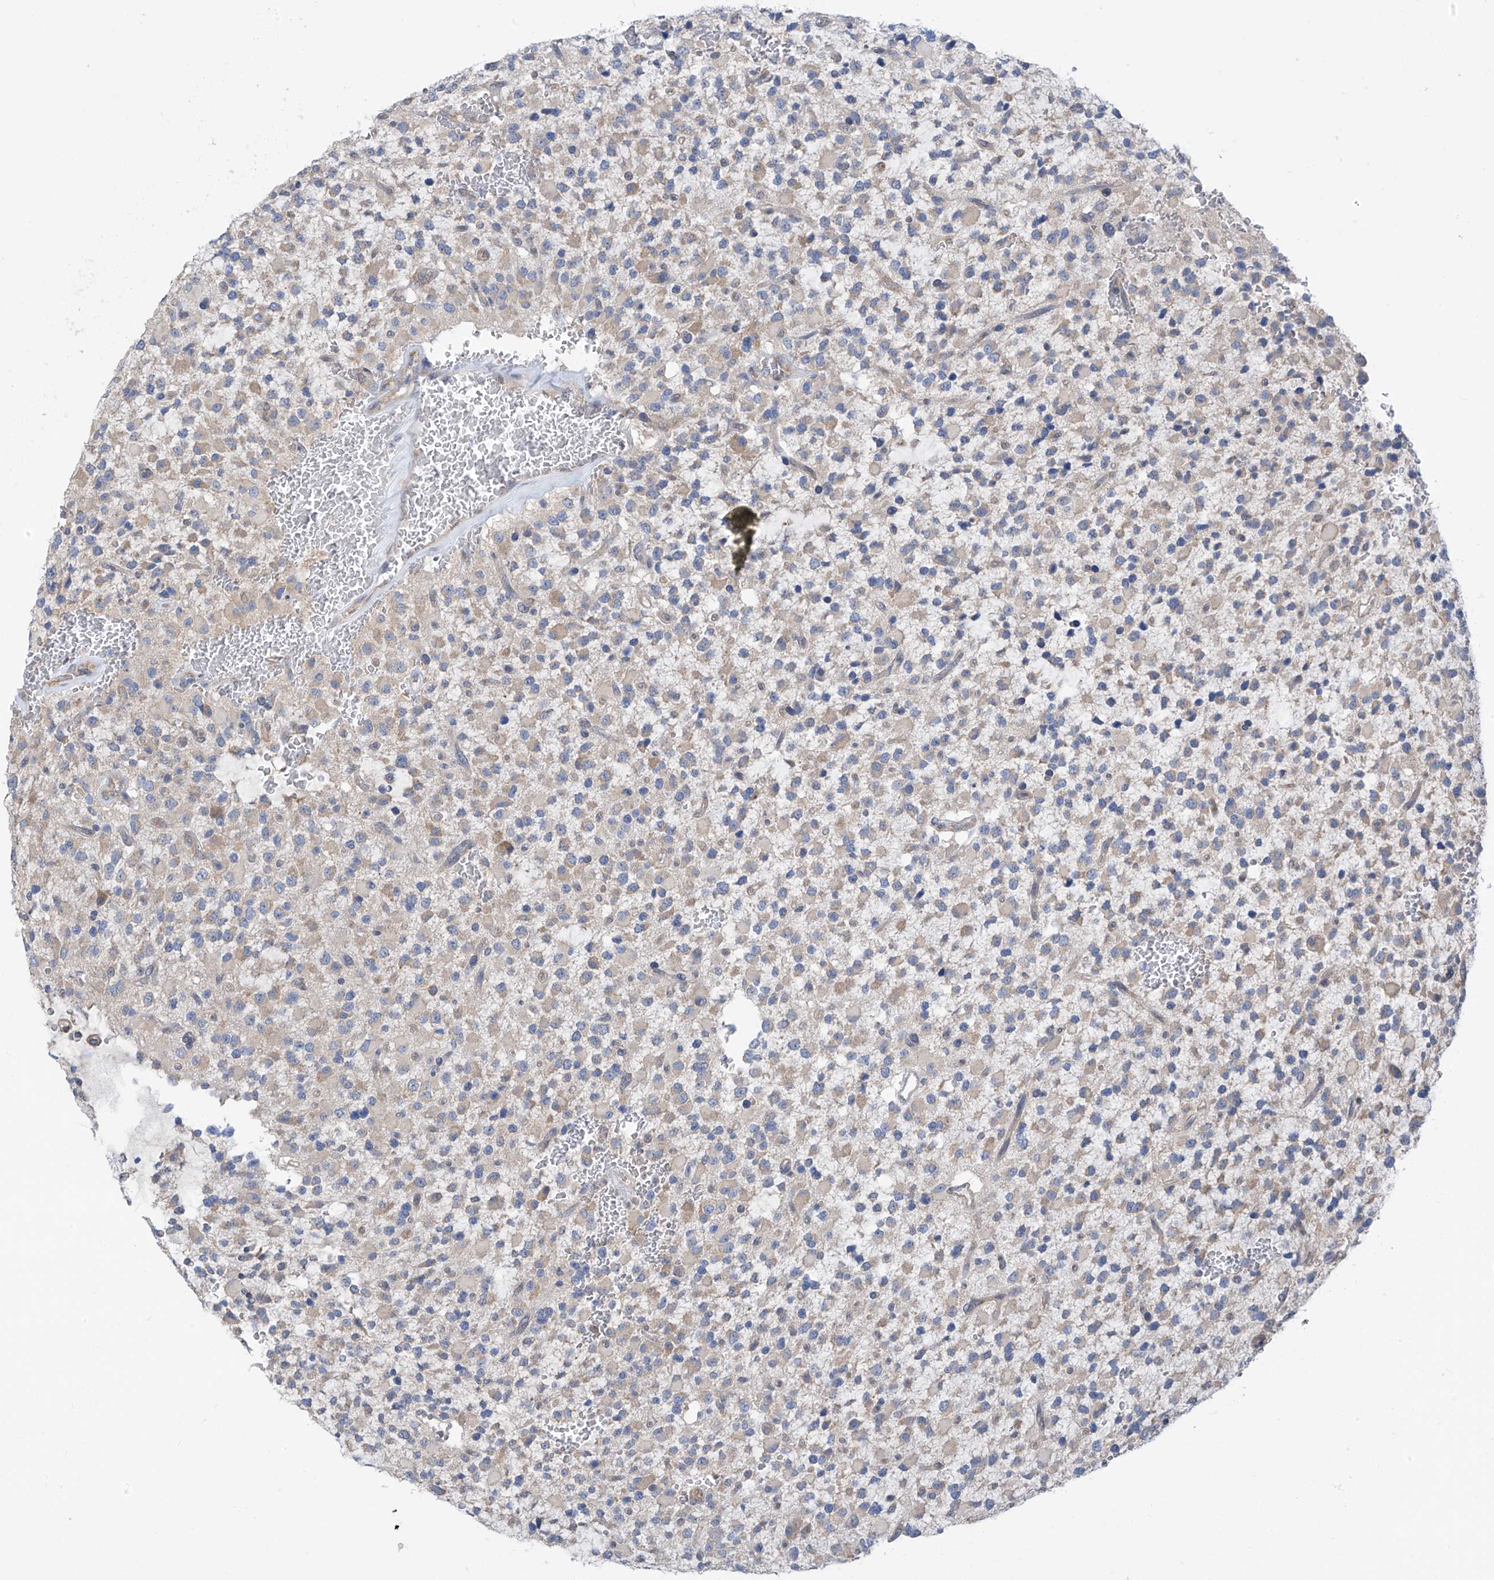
{"staining": {"intensity": "negative", "quantity": "none", "location": "none"}, "tissue": "glioma", "cell_type": "Tumor cells", "image_type": "cancer", "snomed": [{"axis": "morphology", "description": "Glioma, malignant, High grade"}, {"axis": "topography", "description": "Brain"}], "caption": "DAB immunohistochemical staining of malignant glioma (high-grade) displays no significant expression in tumor cells.", "gene": "RPL4", "patient": {"sex": "male", "age": 34}}